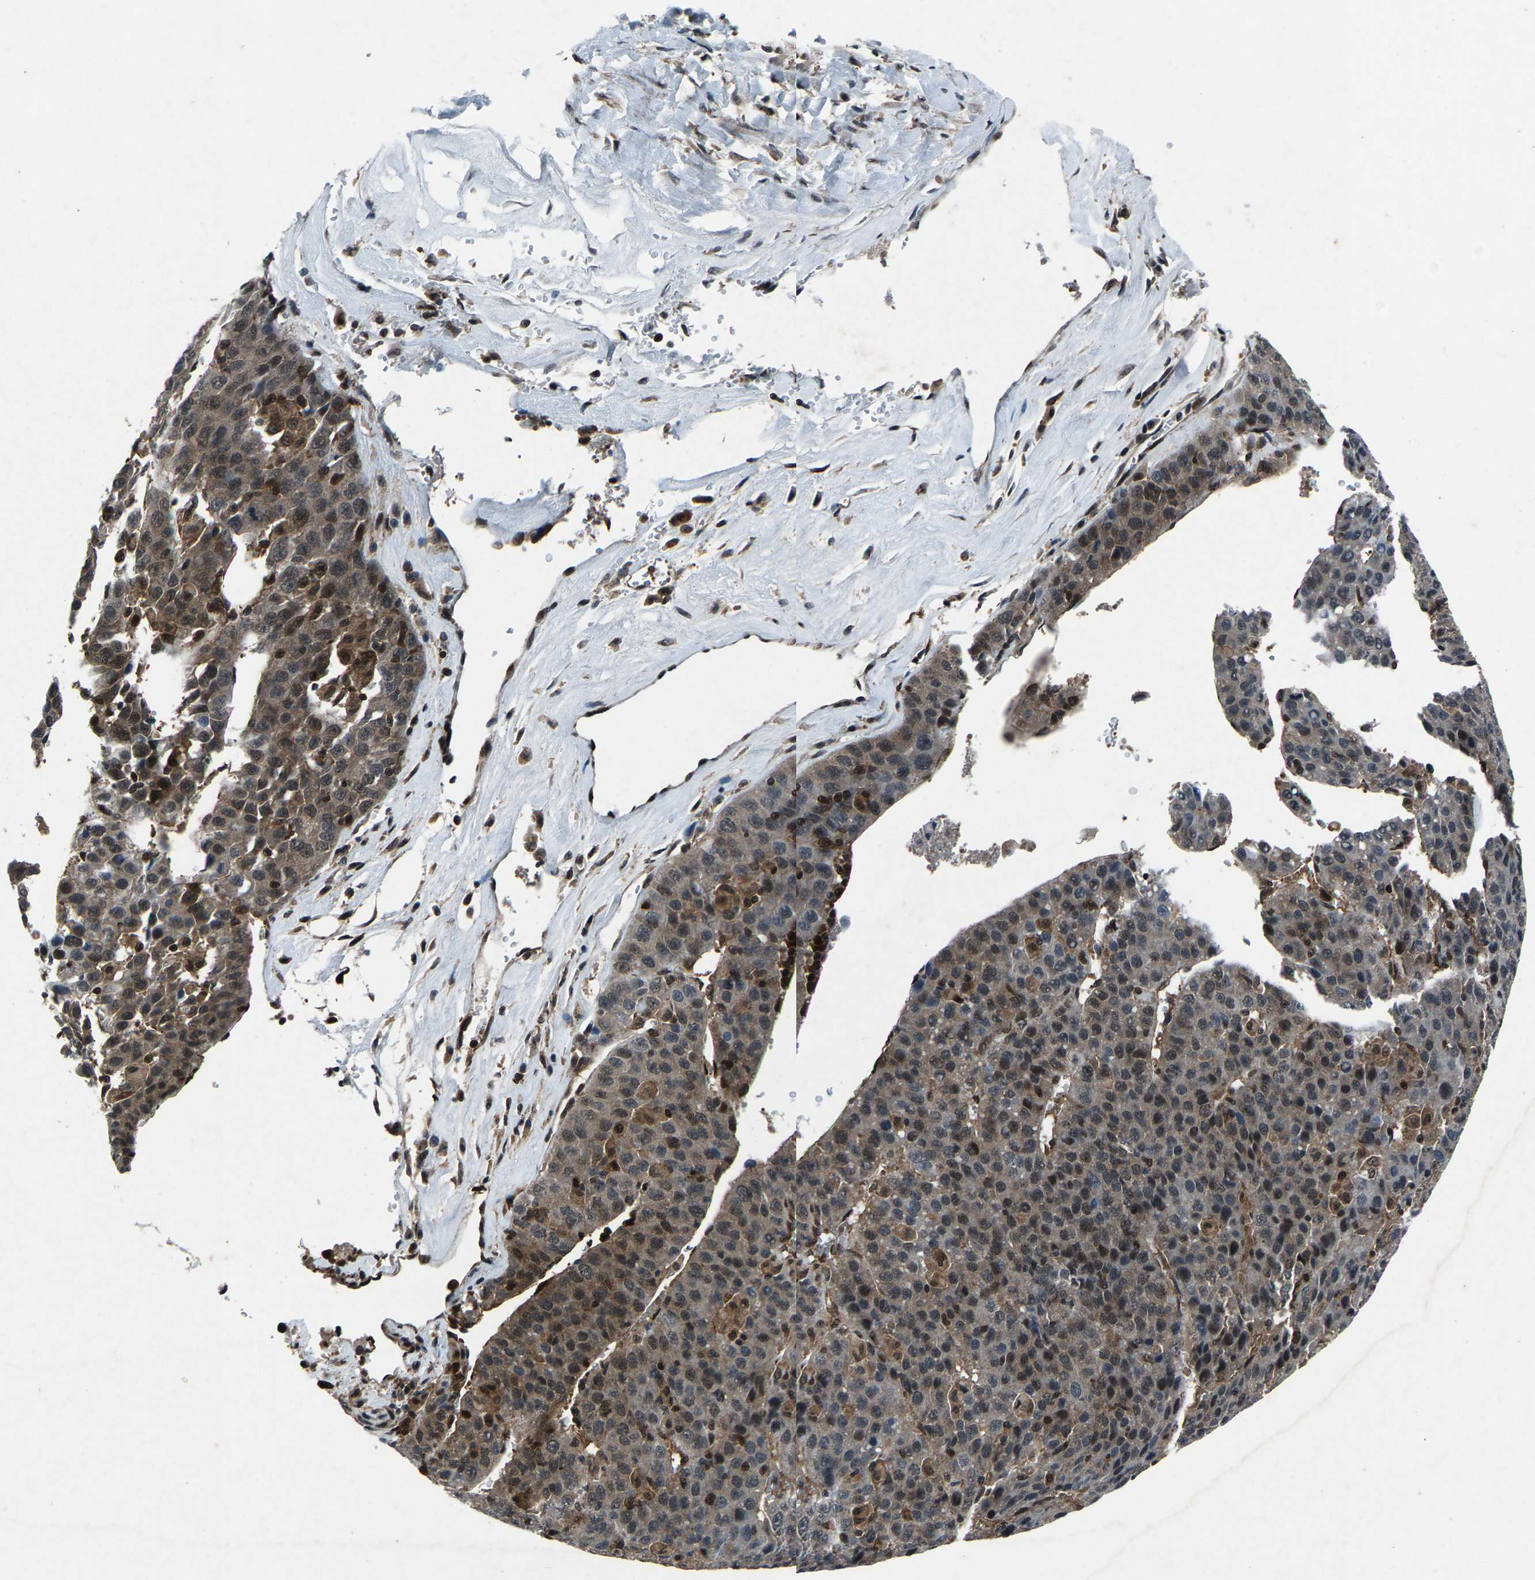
{"staining": {"intensity": "moderate", "quantity": "<25%", "location": "cytoplasmic/membranous,nuclear"}, "tissue": "liver cancer", "cell_type": "Tumor cells", "image_type": "cancer", "snomed": [{"axis": "morphology", "description": "Carcinoma, Hepatocellular, NOS"}, {"axis": "topography", "description": "Liver"}], "caption": "Human liver hepatocellular carcinoma stained with a brown dye shows moderate cytoplasmic/membranous and nuclear positive expression in about <25% of tumor cells.", "gene": "ATXN3", "patient": {"sex": "female", "age": 53}}